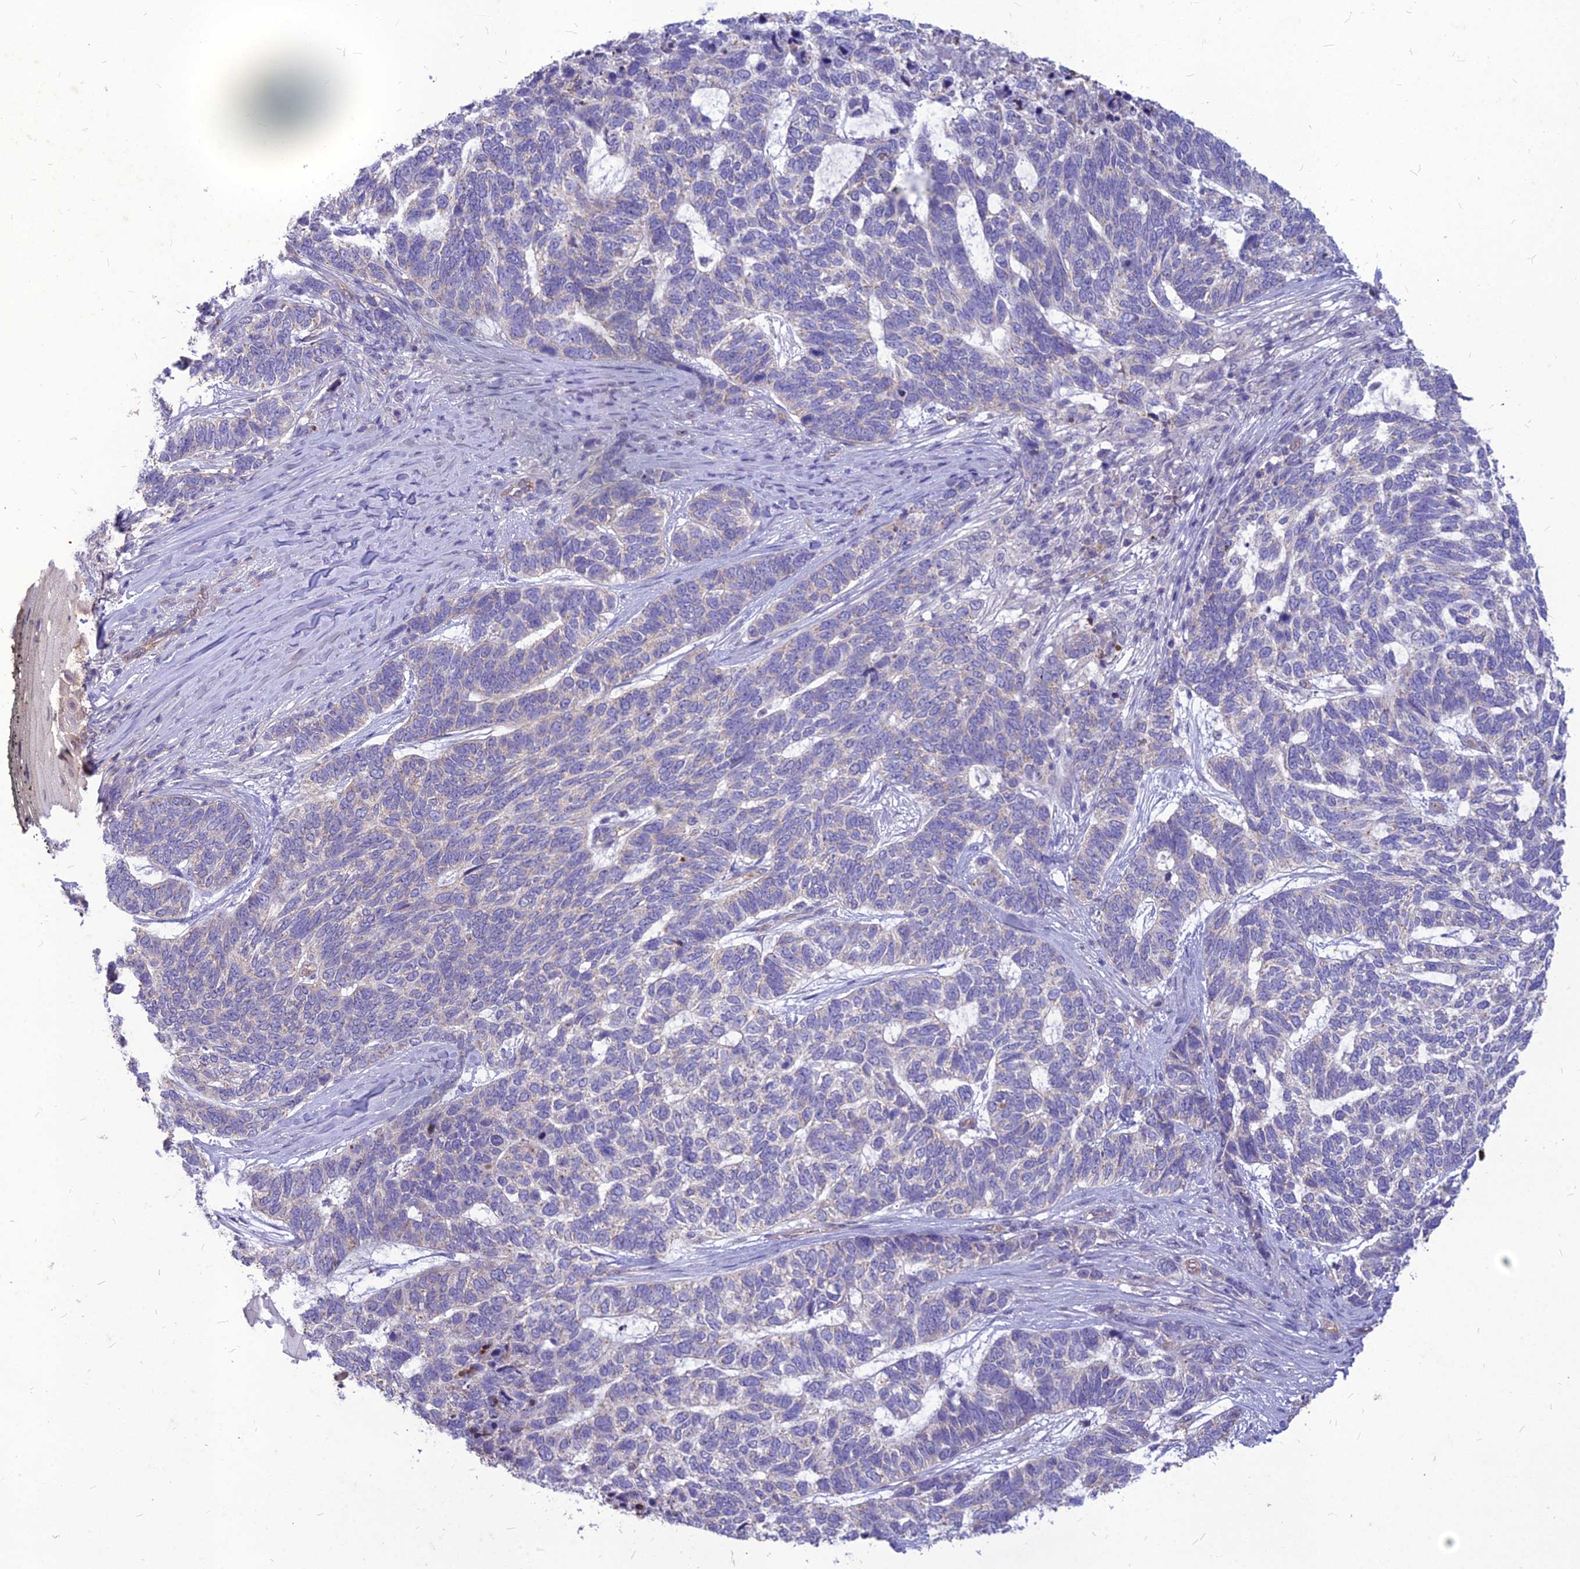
{"staining": {"intensity": "negative", "quantity": "none", "location": "none"}, "tissue": "skin cancer", "cell_type": "Tumor cells", "image_type": "cancer", "snomed": [{"axis": "morphology", "description": "Basal cell carcinoma"}, {"axis": "topography", "description": "Skin"}], "caption": "High power microscopy histopathology image of an IHC photomicrograph of skin cancer, revealing no significant expression in tumor cells.", "gene": "PCED1B", "patient": {"sex": "female", "age": 65}}